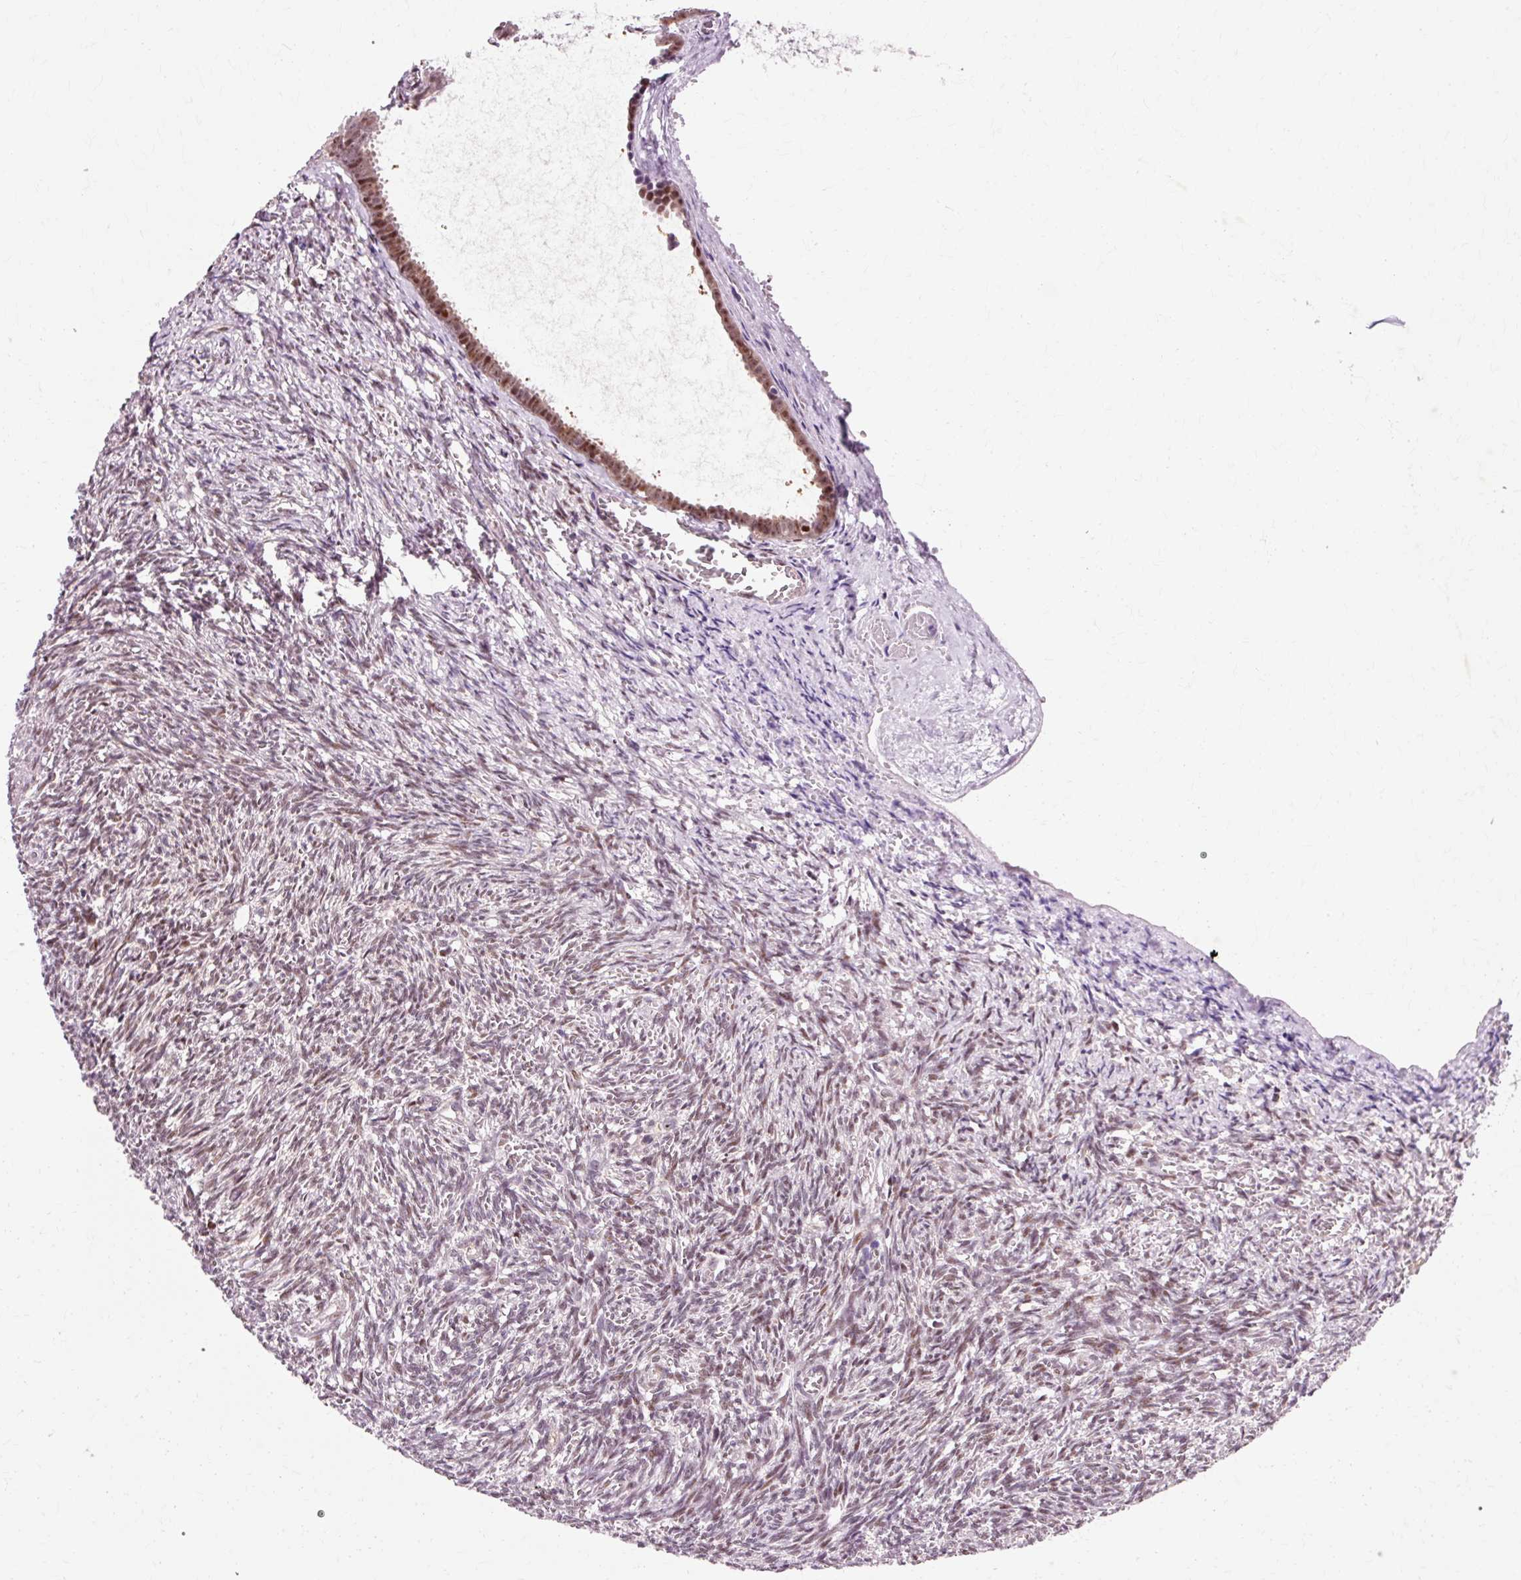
{"staining": {"intensity": "moderate", "quantity": ">75%", "location": "nuclear"}, "tissue": "ovary", "cell_type": "Follicle cells", "image_type": "normal", "snomed": [{"axis": "morphology", "description": "Normal tissue, NOS"}, {"axis": "topography", "description": "Ovary"}], "caption": "Benign ovary exhibits moderate nuclear staining in about >75% of follicle cells.", "gene": "MACROD2", "patient": {"sex": "female", "age": 67}}